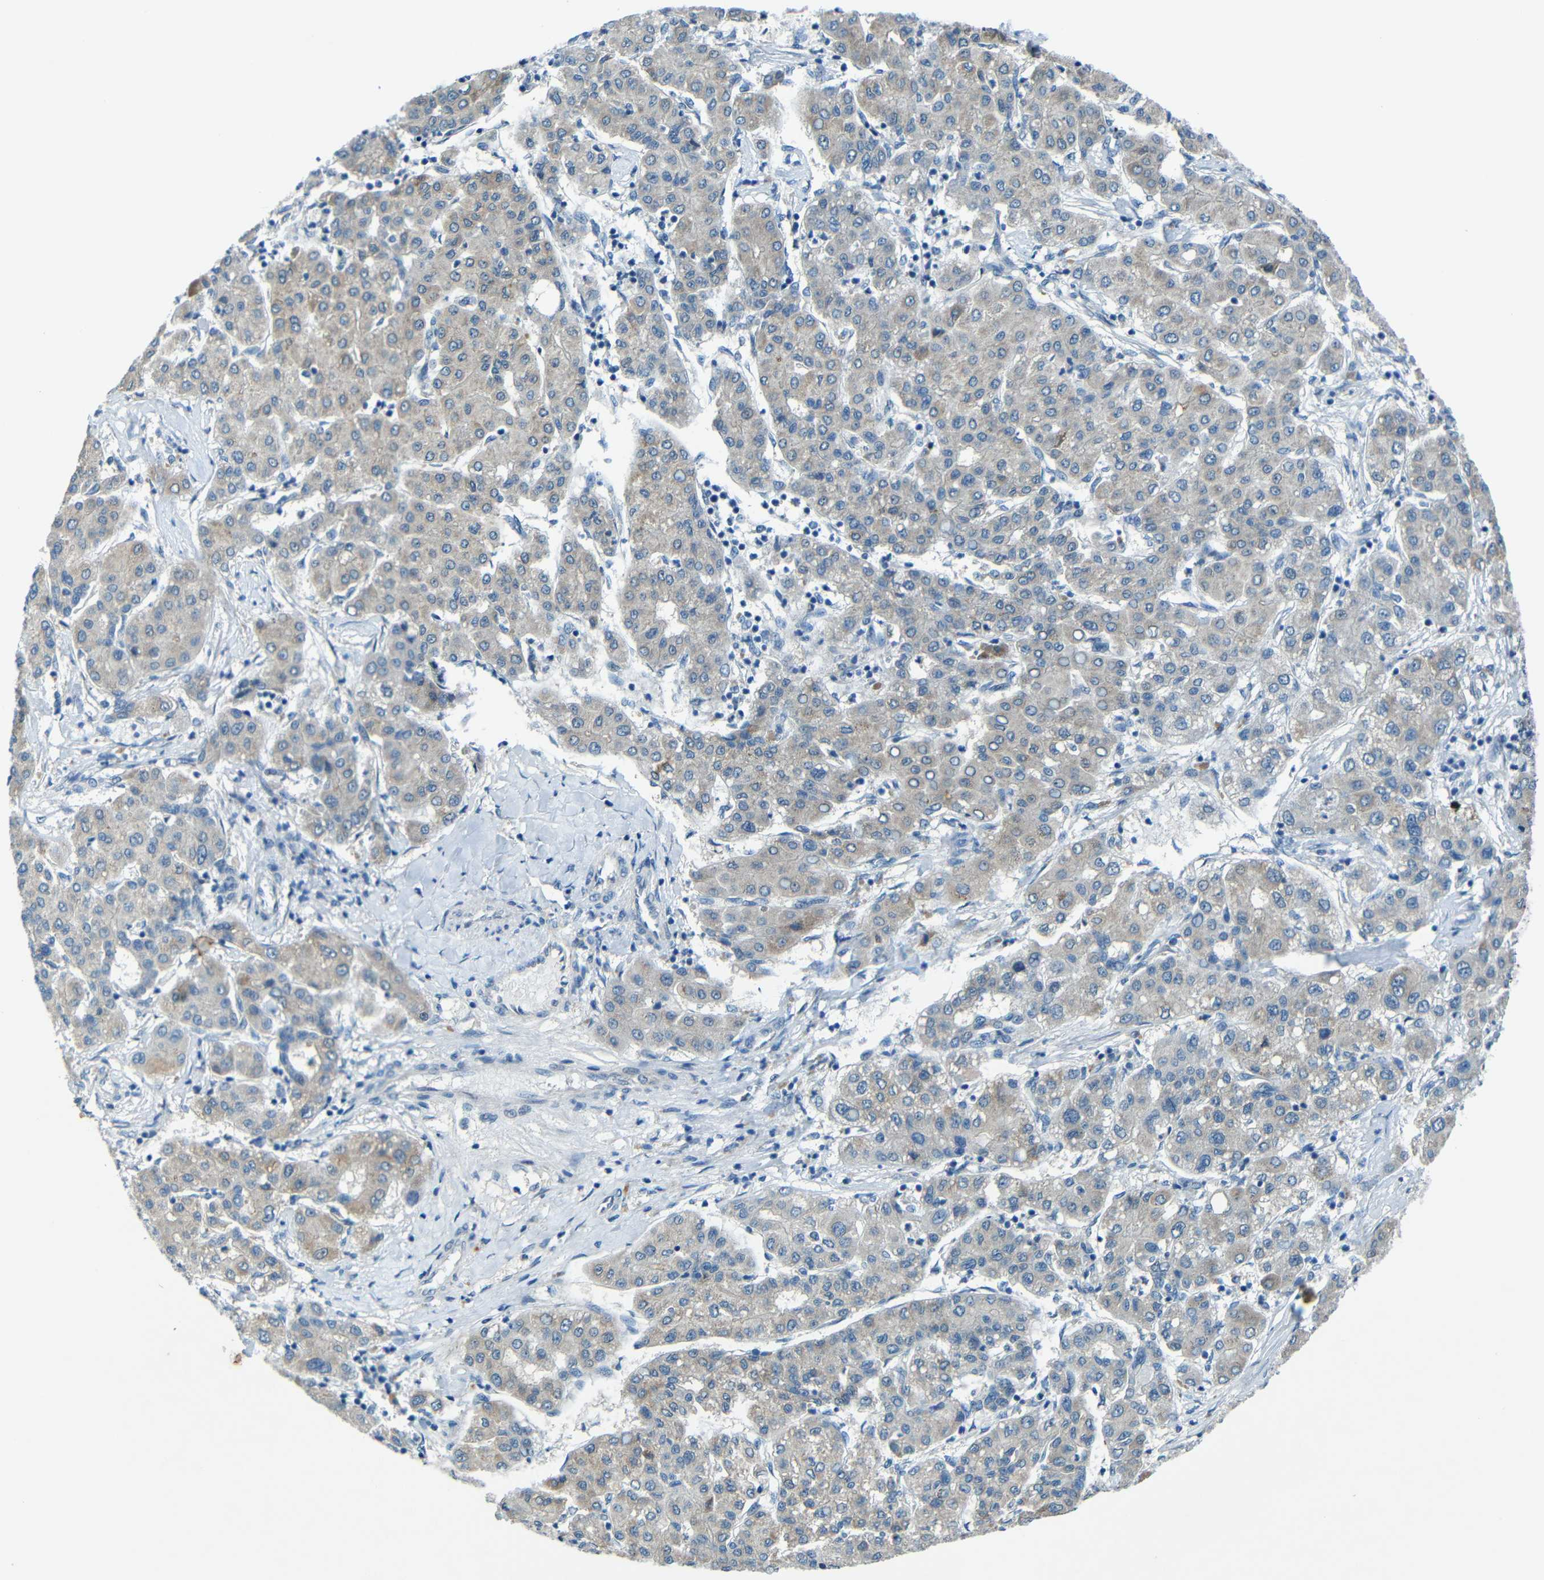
{"staining": {"intensity": "weak", "quantity": "25%-75%", "location": "cytoplasmic/membranous"}, "tissue": "liver cancer", "cell_type": "Tumor cells", "image_type": "cancer", "snomed": [{"axis": "morphology", "description": "Carcinoma, Hepatocellular, NOS"}, {"axis": "topography", "description": "Liver"}], "caption": "Immunohistochemistry of liver cancer reveals low levels of weak cytoplasmic/membranous expression in about 25%-75% of tumor cells. (DAB = brown stain, brightfield microscopy at high magnification).", "gene": "ANKRD22", "patient": {"sex": "male", "age": 65}}